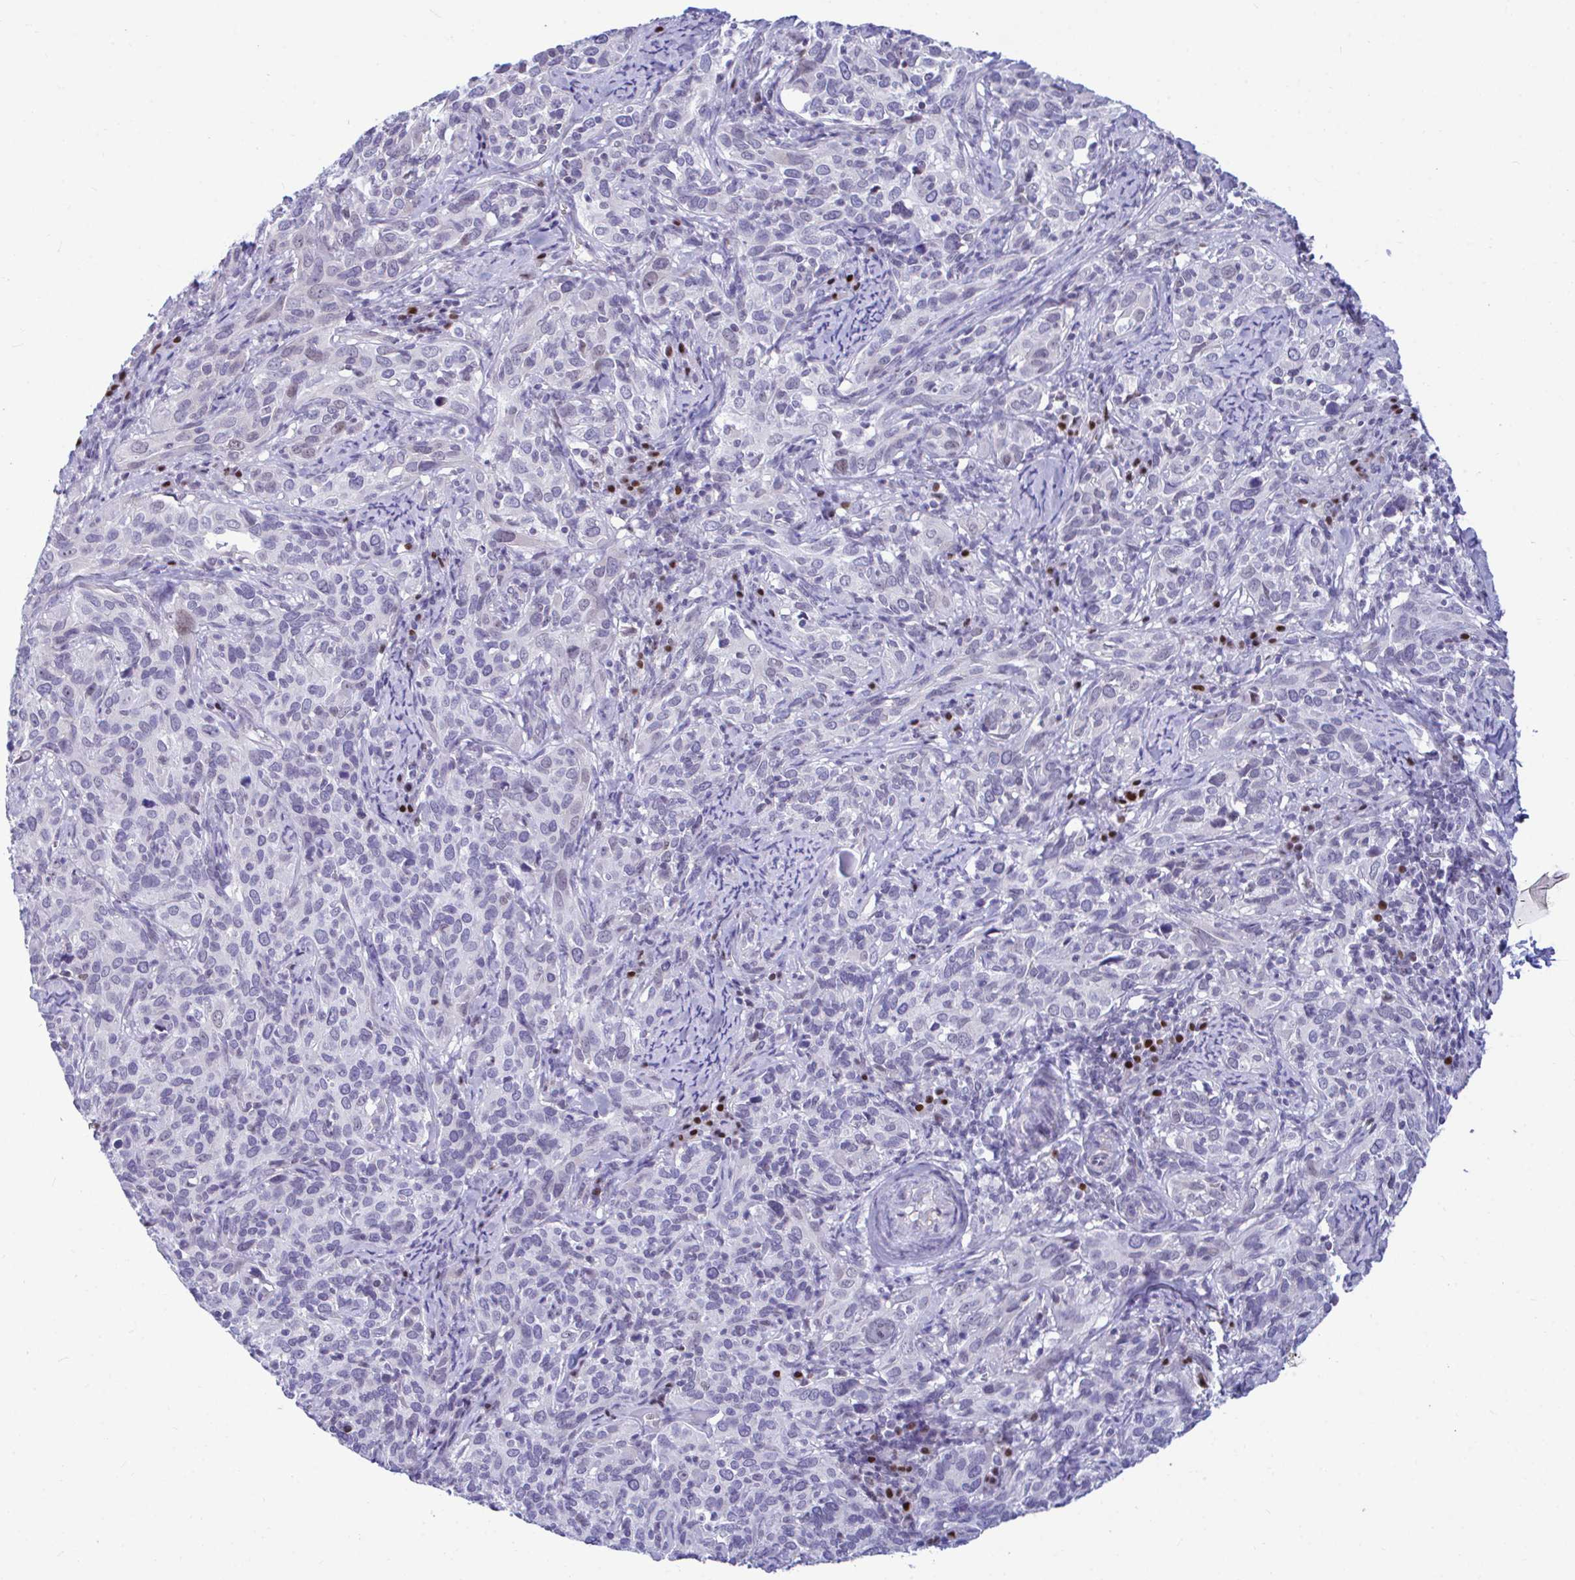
{"staining": {"intensity": "negative", "quantity": "none", "location": "none"}, "tissue": "cervical cancer", "cell_type": "Tumor cells", "image_type": "cancer", "snomed": [{"axis": "morphology", "description": "Squamous cell carcinoma, NOS"}, {"axis": "topography", "description": "Cervix"}], "caption": "Immunohistochemical staining of squamous cell carcinoma (cervical) demonstrates no significant positivity in tumor cells.", "gene": "SLC25A51", "patient": {"sex": "female", "age": 51}}